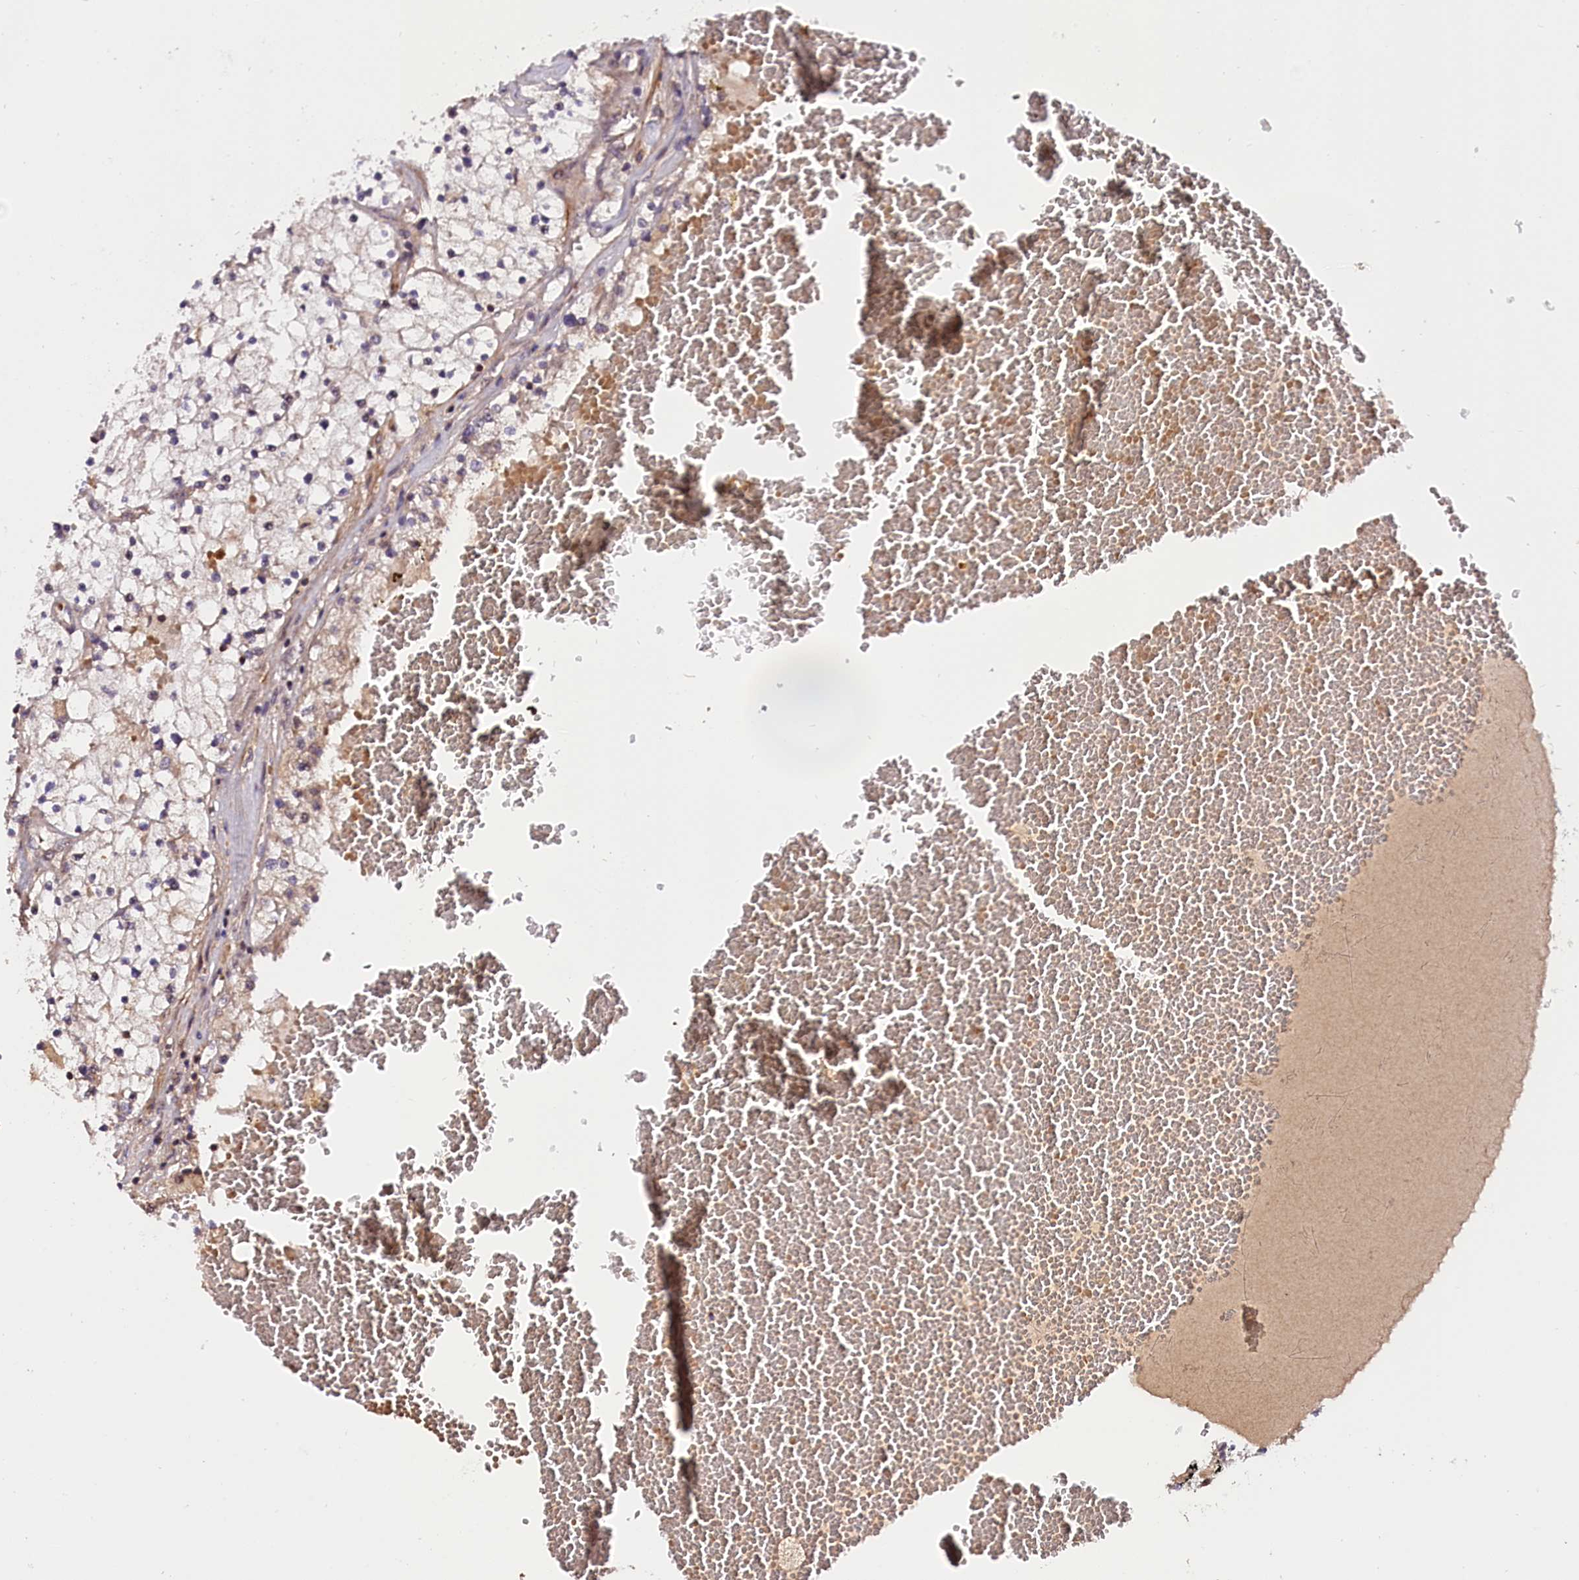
{"staining": {"intensity": "negative", "quantity": "none", "location": "none"}, "tissue": "renal cancer", "cell_type": "Tumor cells", "image_type": "cancer", "snomed": [{"axis": "morphology", "description": "Normal tissue, NOS"}, {"axis": "morphology", "description": "Adenocarcinoma, NOS"}, {"axis": "topography", "description": "Kidney"}], "caption": "There is no significant staining in tumor cells of renal cancer.", "gene": "ZNF480", "patient": {"sex": "male", "age": 68}}